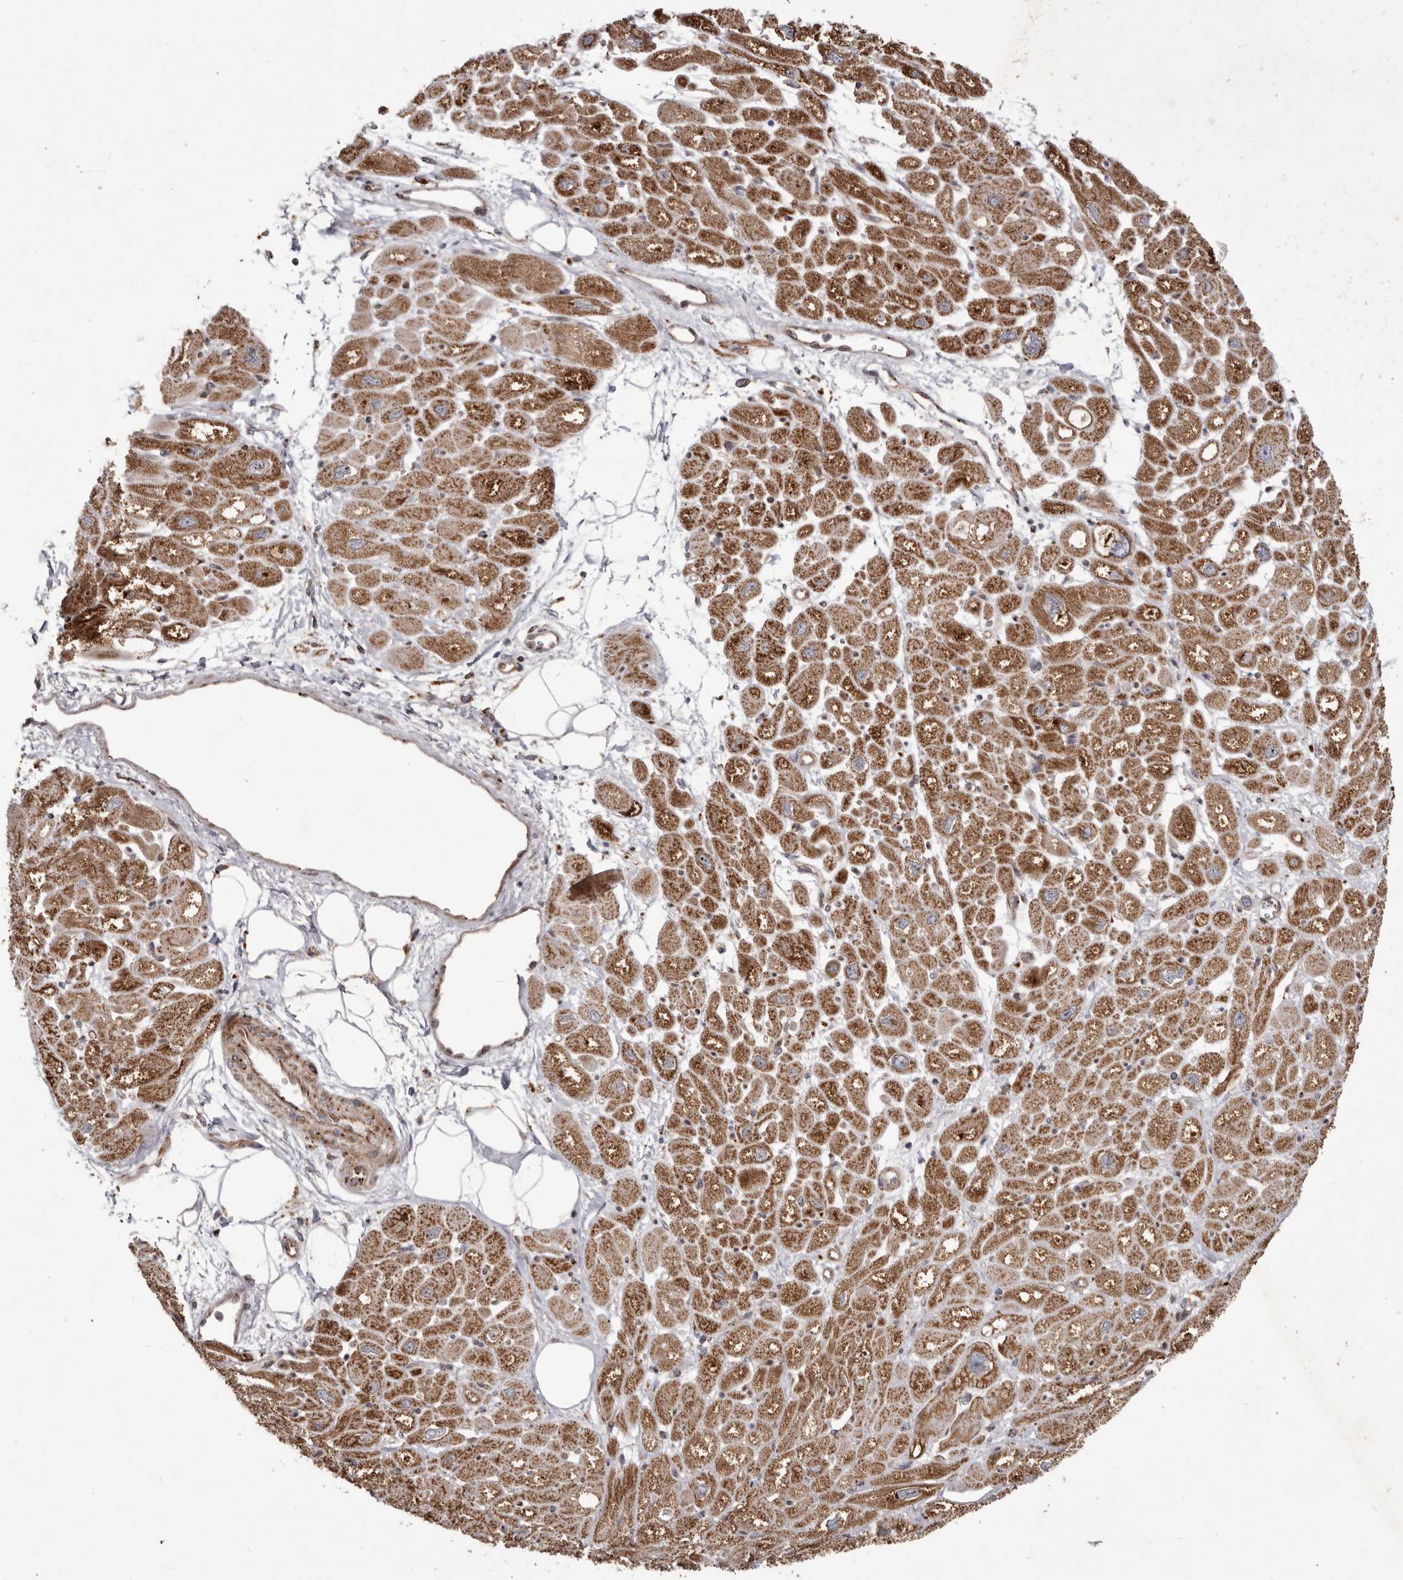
{"staining": {"intensity": "moderate", "quantity": ">75%", "location": "cytoplasmic/membranous"}, "tissue": "heart muscle", "cell_type": "Cardiomyocytes", "image_type": "normal", "snomed": [{"axis": "morphology", "description": "Normal tissue, NOS"}, {"axis": "topography", "description": "Heart"}], "caption": "This is an image of IHC staining of benign heart muscle, which shows moderate staining in the cytoplasmic/membranous of cardiomyocytes.", "gene": "NUP43", "patient": {"sex": "male", "age": 50}}